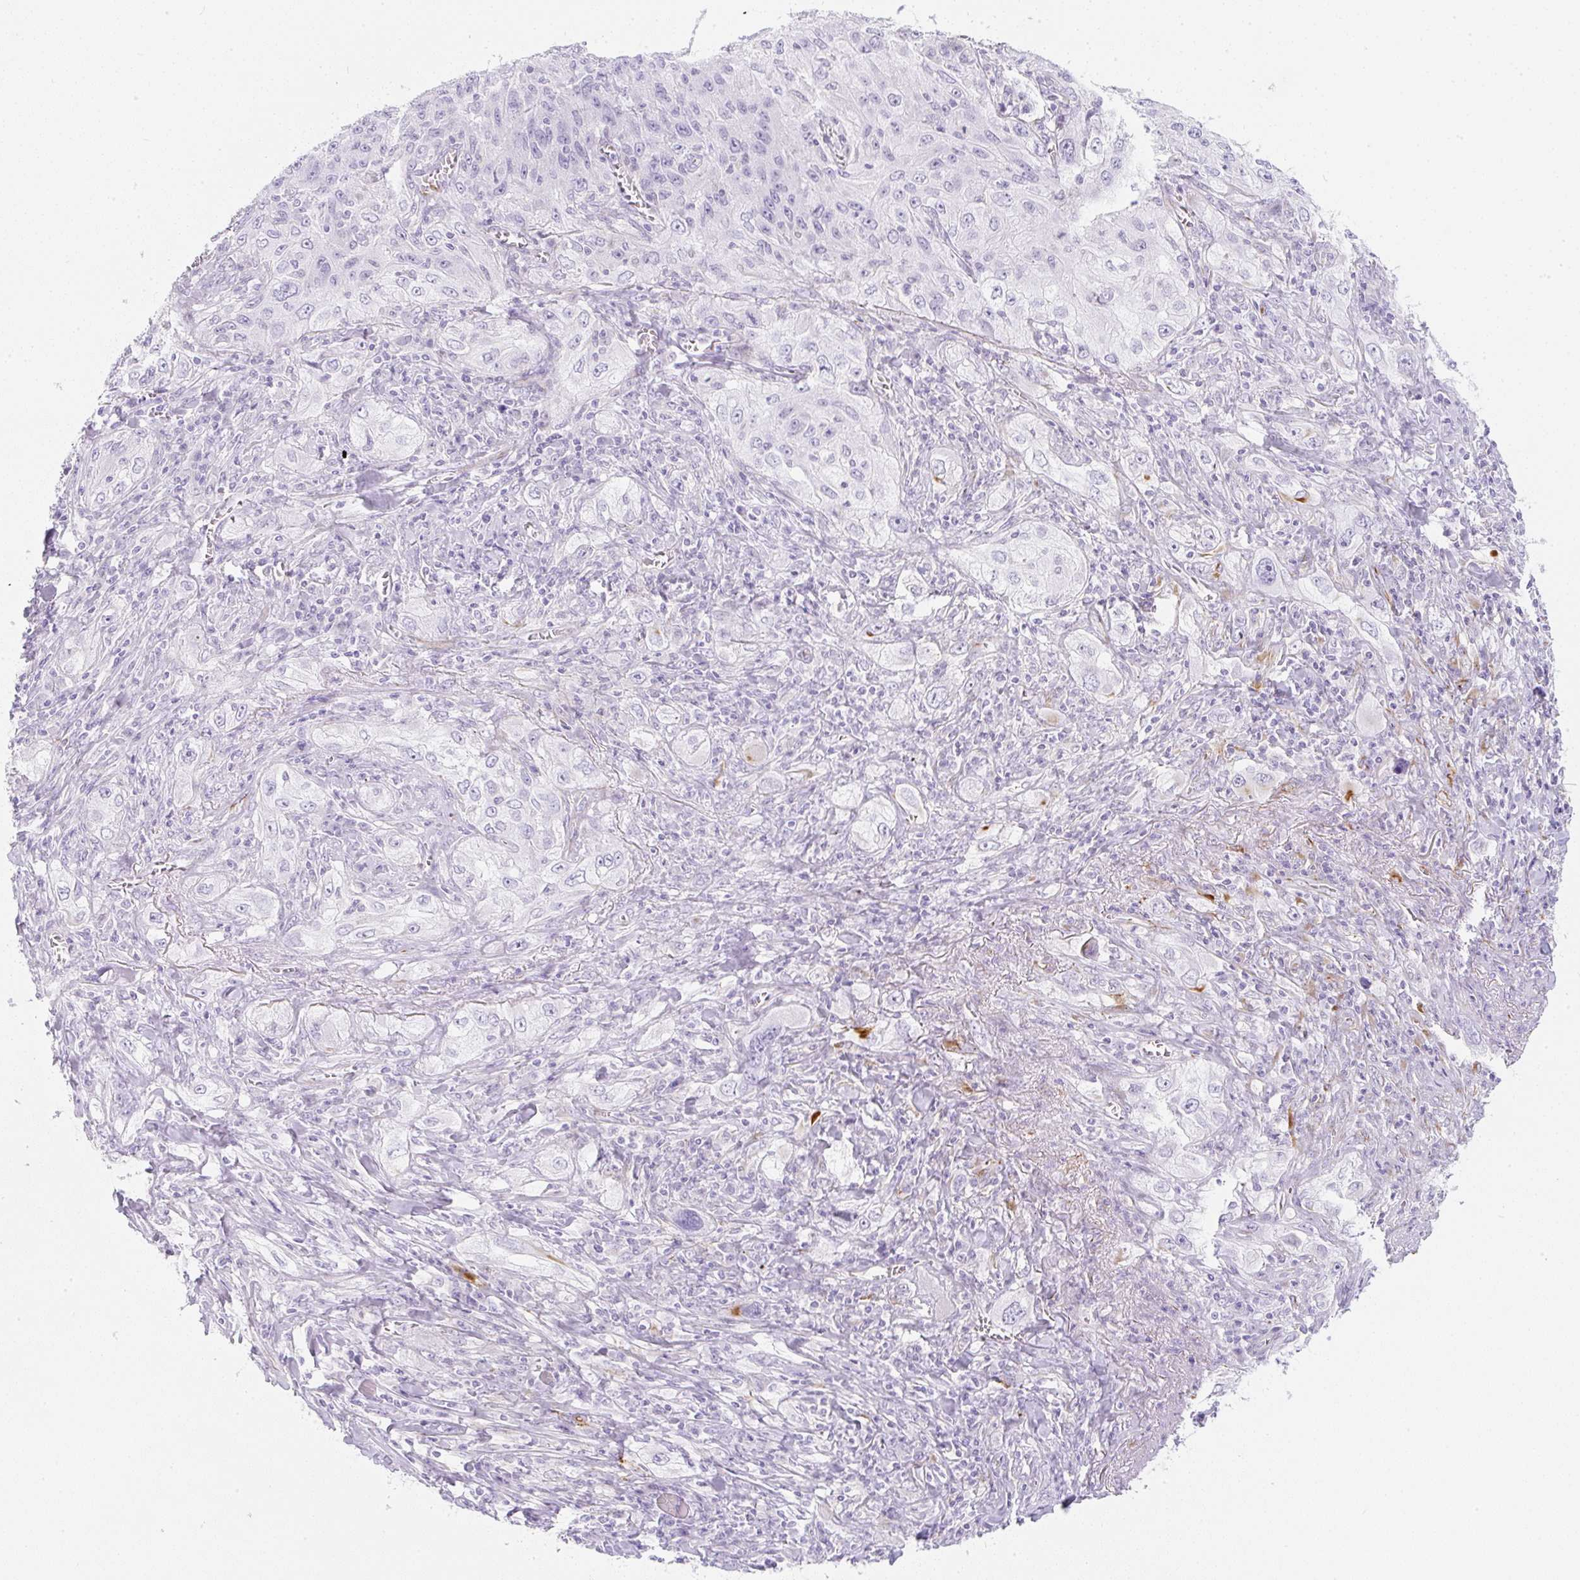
{"staining": {"intensity": "negative", "quantity": "none", "location": "none"}, "tissue": "lung cancer", "cell_type": "Tumor cells", "image_type": "cancer", "snomed": [{"axis": "morphology", "description": "Squamous cell carcinoma, NOS"}, {"axis": "topography", "description": "Lung"}], "caption": "This is an immunohistochemistry image of human lung cancer. There is no positivity in tumor cells.", "gene": "ZNF689", "patient": {"sex": "female", "age": 69}}